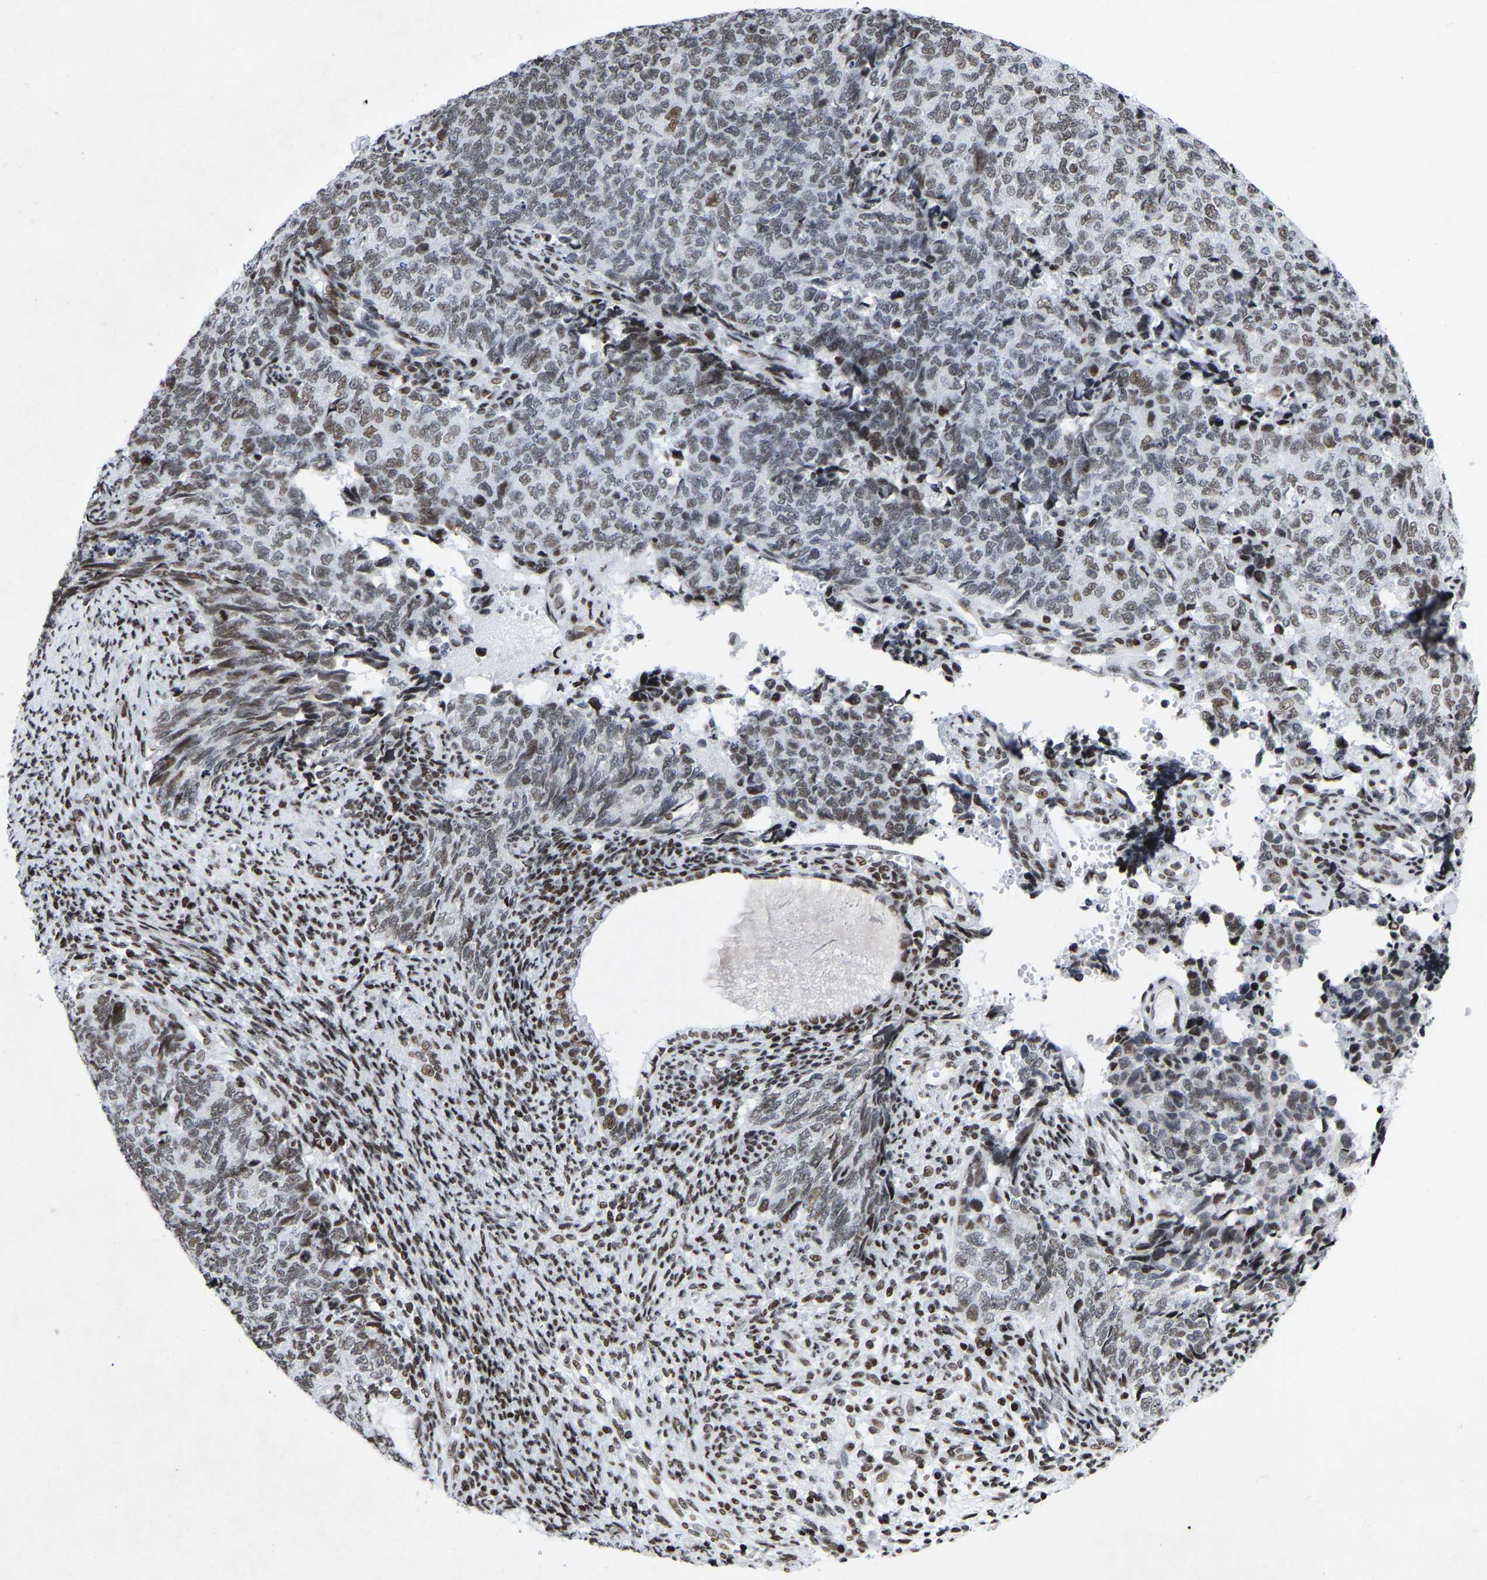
{"staining": {"intensity": "weak", "quantity": "<25%", "location": "nuclear"}, "tissue": "cervical cancer", "cell_type": "Tumor cells", "image_type": "cancer", "snomed": [{"axis": "morphology", "description": "Squamous cell carcinoma, NOS"}, {"axis": "topography", "description": "Cervix"}], "caption": "The micrograph exhibits no staining of tumor cells in cervical squamous cell carcinoma.", "gene": "PRCC", "patient": {"sex": "female", "age": 63}}